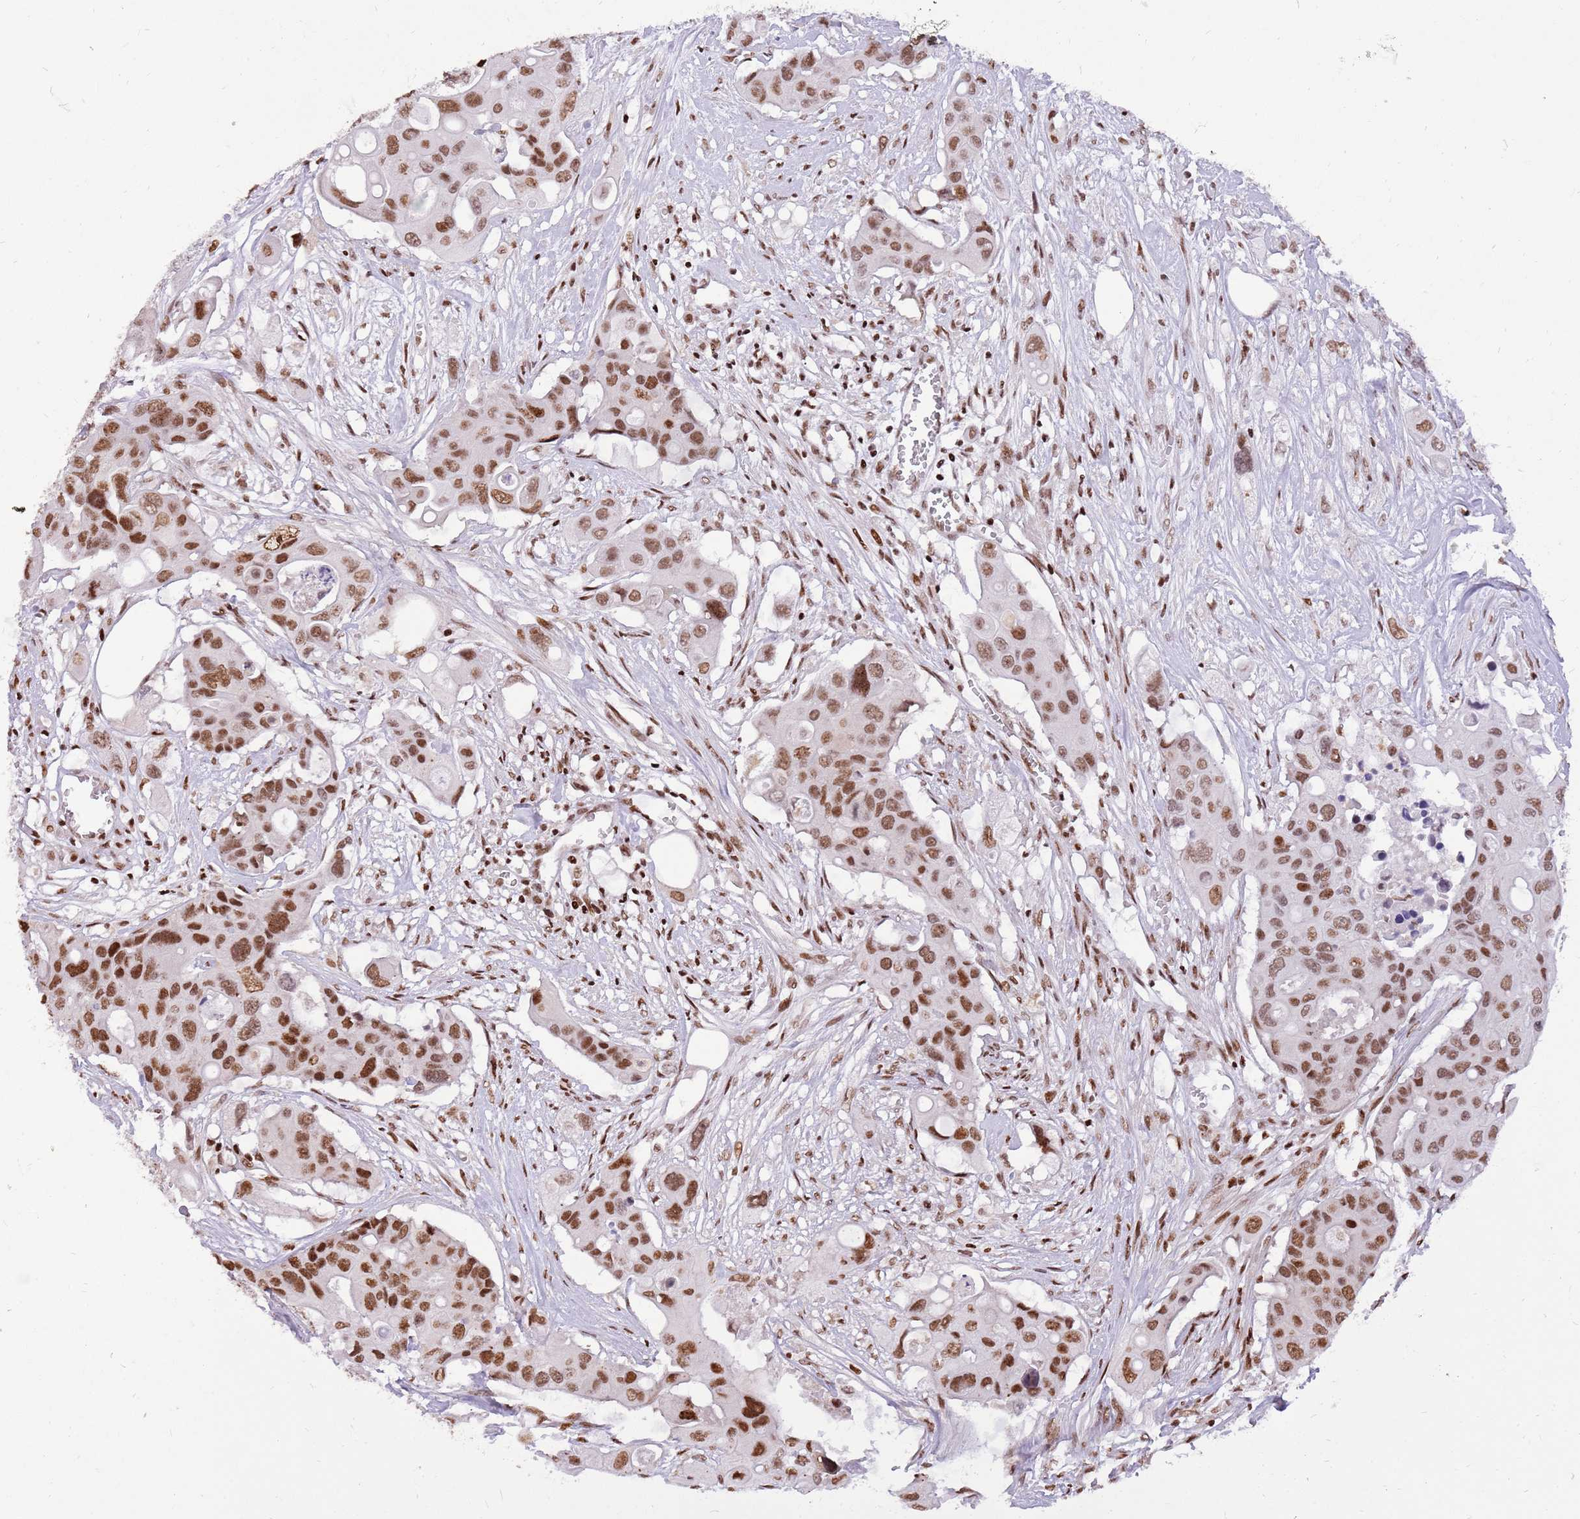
{"staining": {"intensity": "moderate", "quantity": ">75%", "location": "nuclear"}, "tissue": "colorectal cancer", "cell_type": "Tumor cells", "image_type": "cancer", "snomed": [{"axis": "morphology", "description": "Adenocarcinoma, NOS"}, {"axis": "topography", "description": "Colon"}], "caption": "DAB immunohistochemical staining of human colorectal cancer reveals moderate nuclear protein positivity in approximately >75% of tumor cells. The protein of interest is stained brown, and the nuclei are stained in blue (DAB (3,3'-diaminobenzidine) IHC with brightfield microscopy, high magnification).", "gene": "WASHC4", "patient": {"sex": "male", "age": 77}}